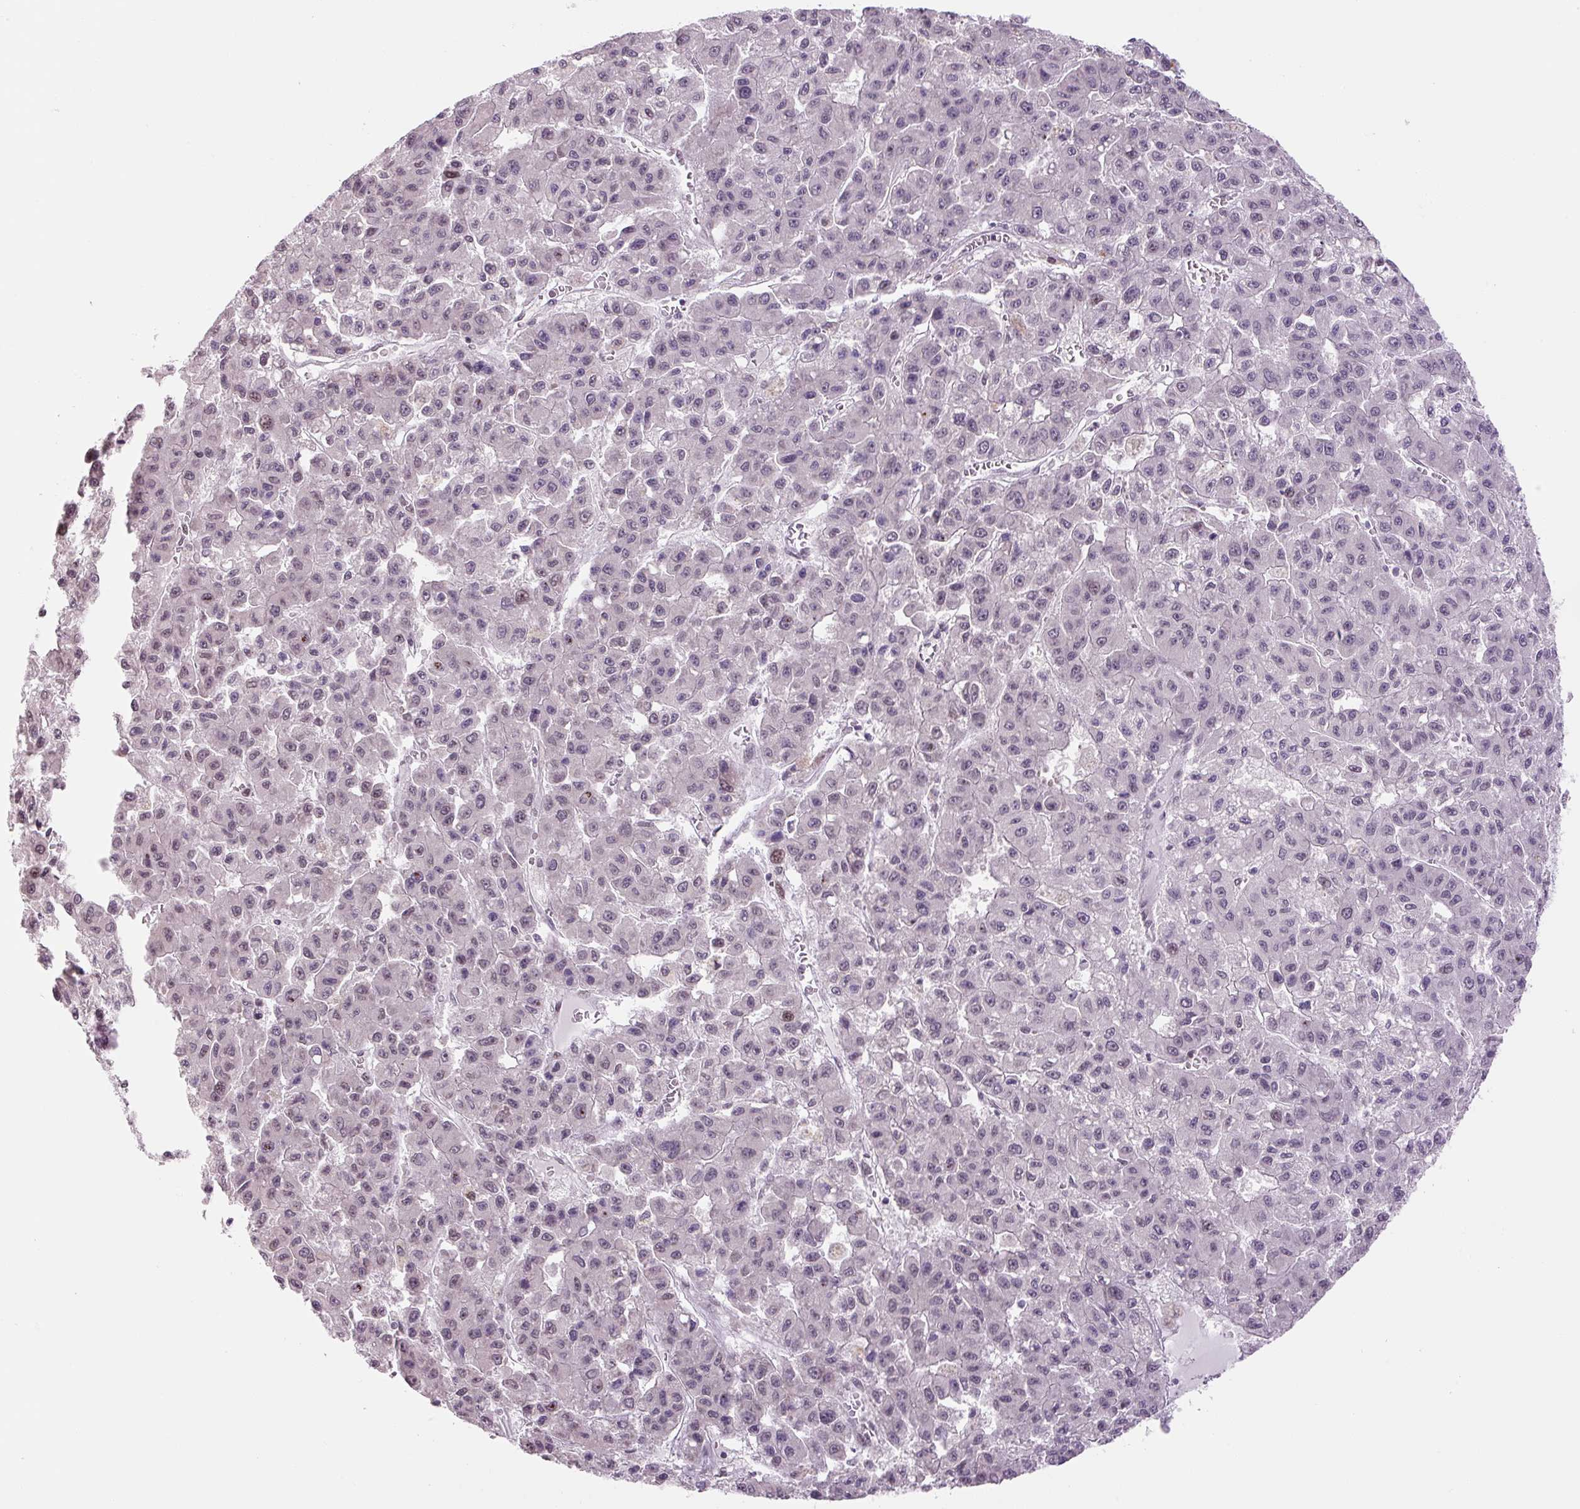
{"staining": {"intensity": "moderate", "quantity": "<25%", "location": "nuclear"}, "tissue": "liver cancer", "cell_type": "Tumor cells", "image_type": "cancer", "snomed": [{"axis": "morphology", "description": "Carcinoma, Hepatocellular, NOS"}, {"axis": "topography", "description": "Liver"}], "caption": "Immunohistochemical staining of human liver cancer (hepatocellular carcinoma) reveals moderate nuclear protein positivity in approximately <25% of tumor cells.", "gene": "TCFL5", "patient": {"sex": "male", "age": 70}}